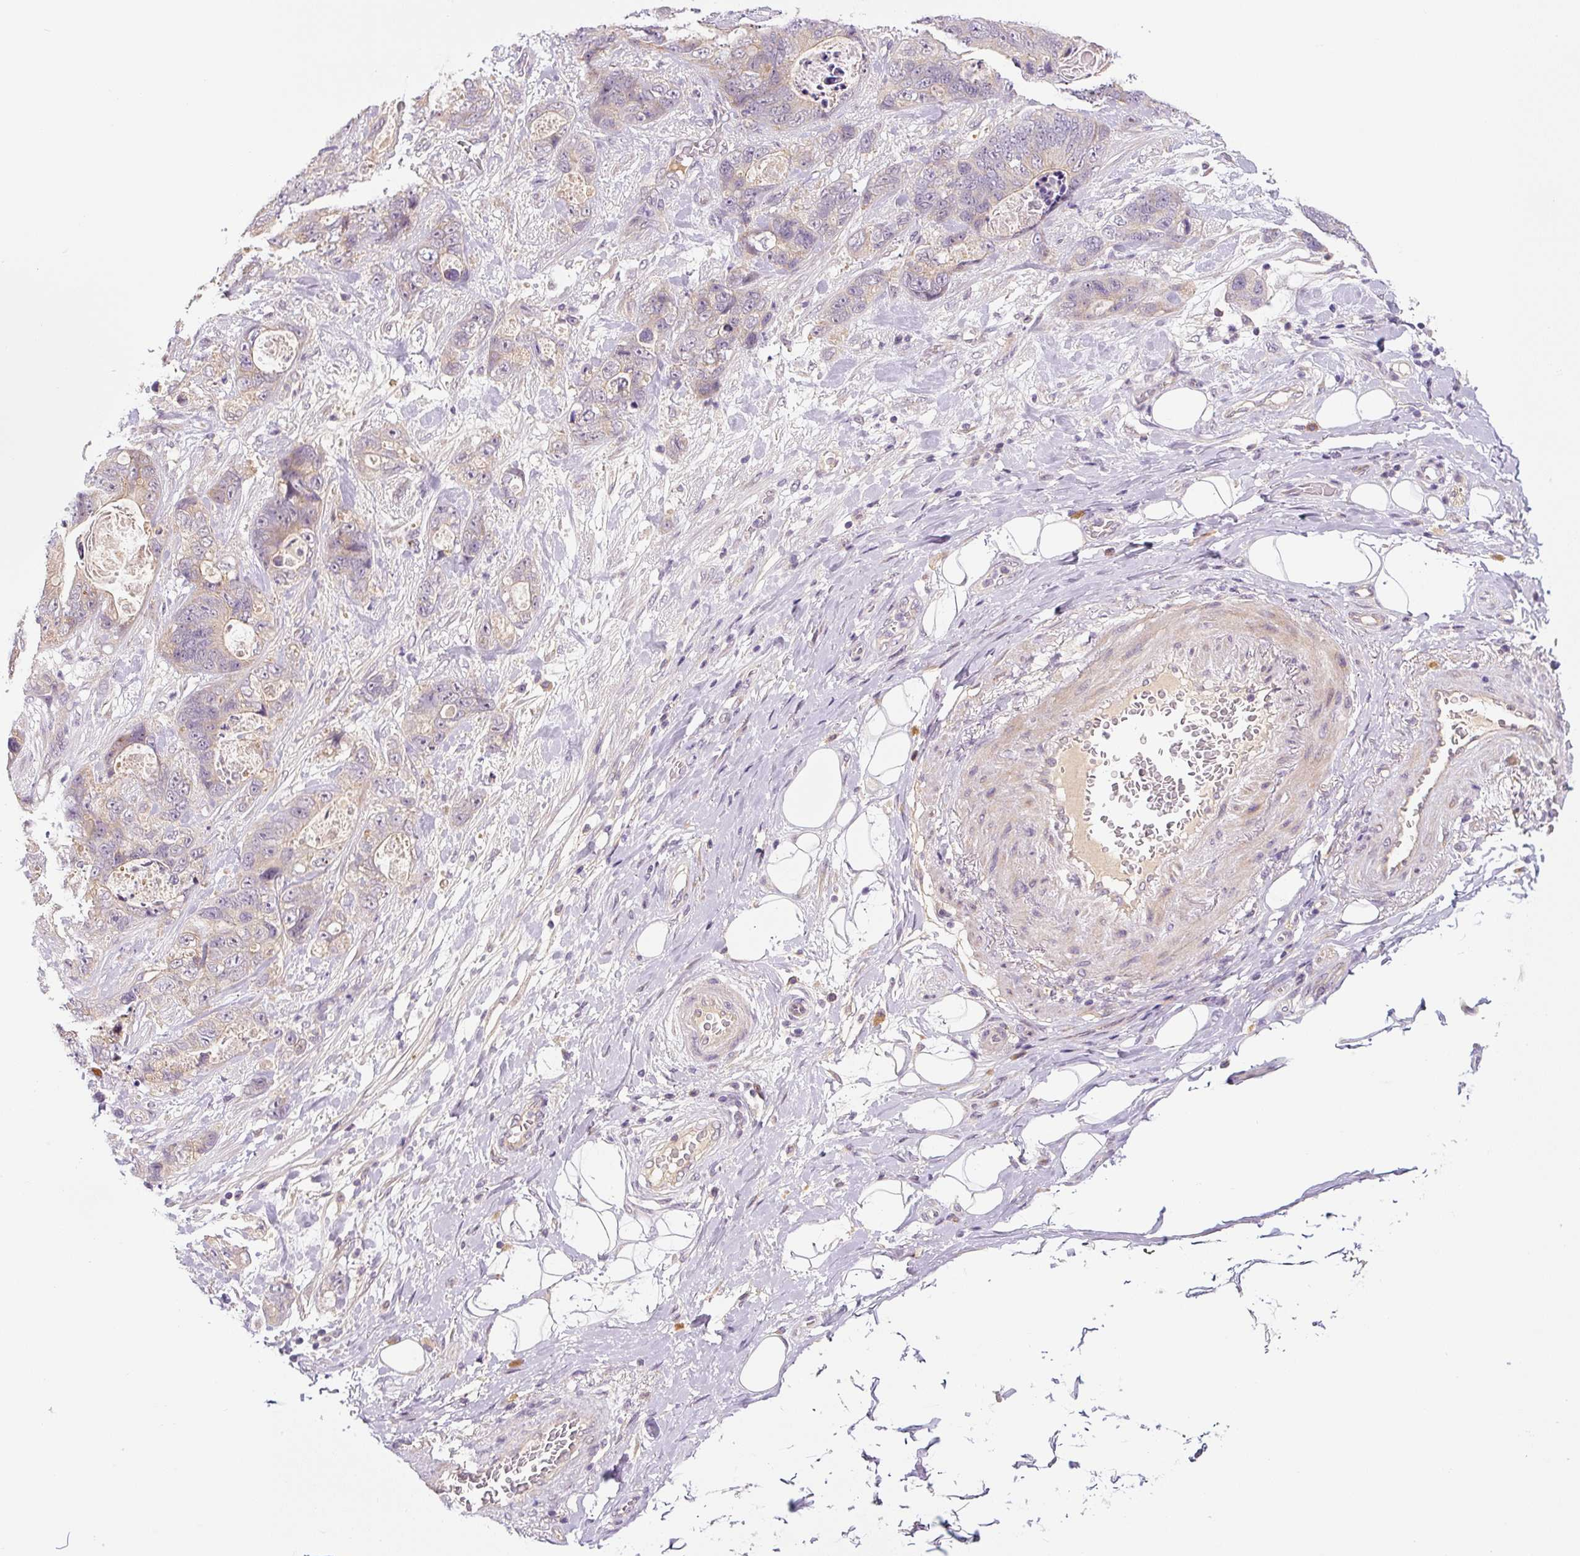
{"staining": {"intensity": "weak", "quantity": "25%-75%", "location": "cytoplasmic/membranous"}, "tissue": "stomach cancer", "cell_type": "Tumor cells", "image_type": "cancer", "snomed": [{"axis": "morphology", "description": "Normal tissue, NOS"}, {"axis": "morphology", "description": "Adenocarcinoma, NOS"}, {"axis": "topography", "description": "Stomach"}], "caption": "Stomach cancer stained with a brown dye reveals weak cytoplasmic/membranous positive positivity in approximately 25%-75% of tumor cells.", "gene": "PRKAA2", "patient": {"sex": "female", "age": 89}}